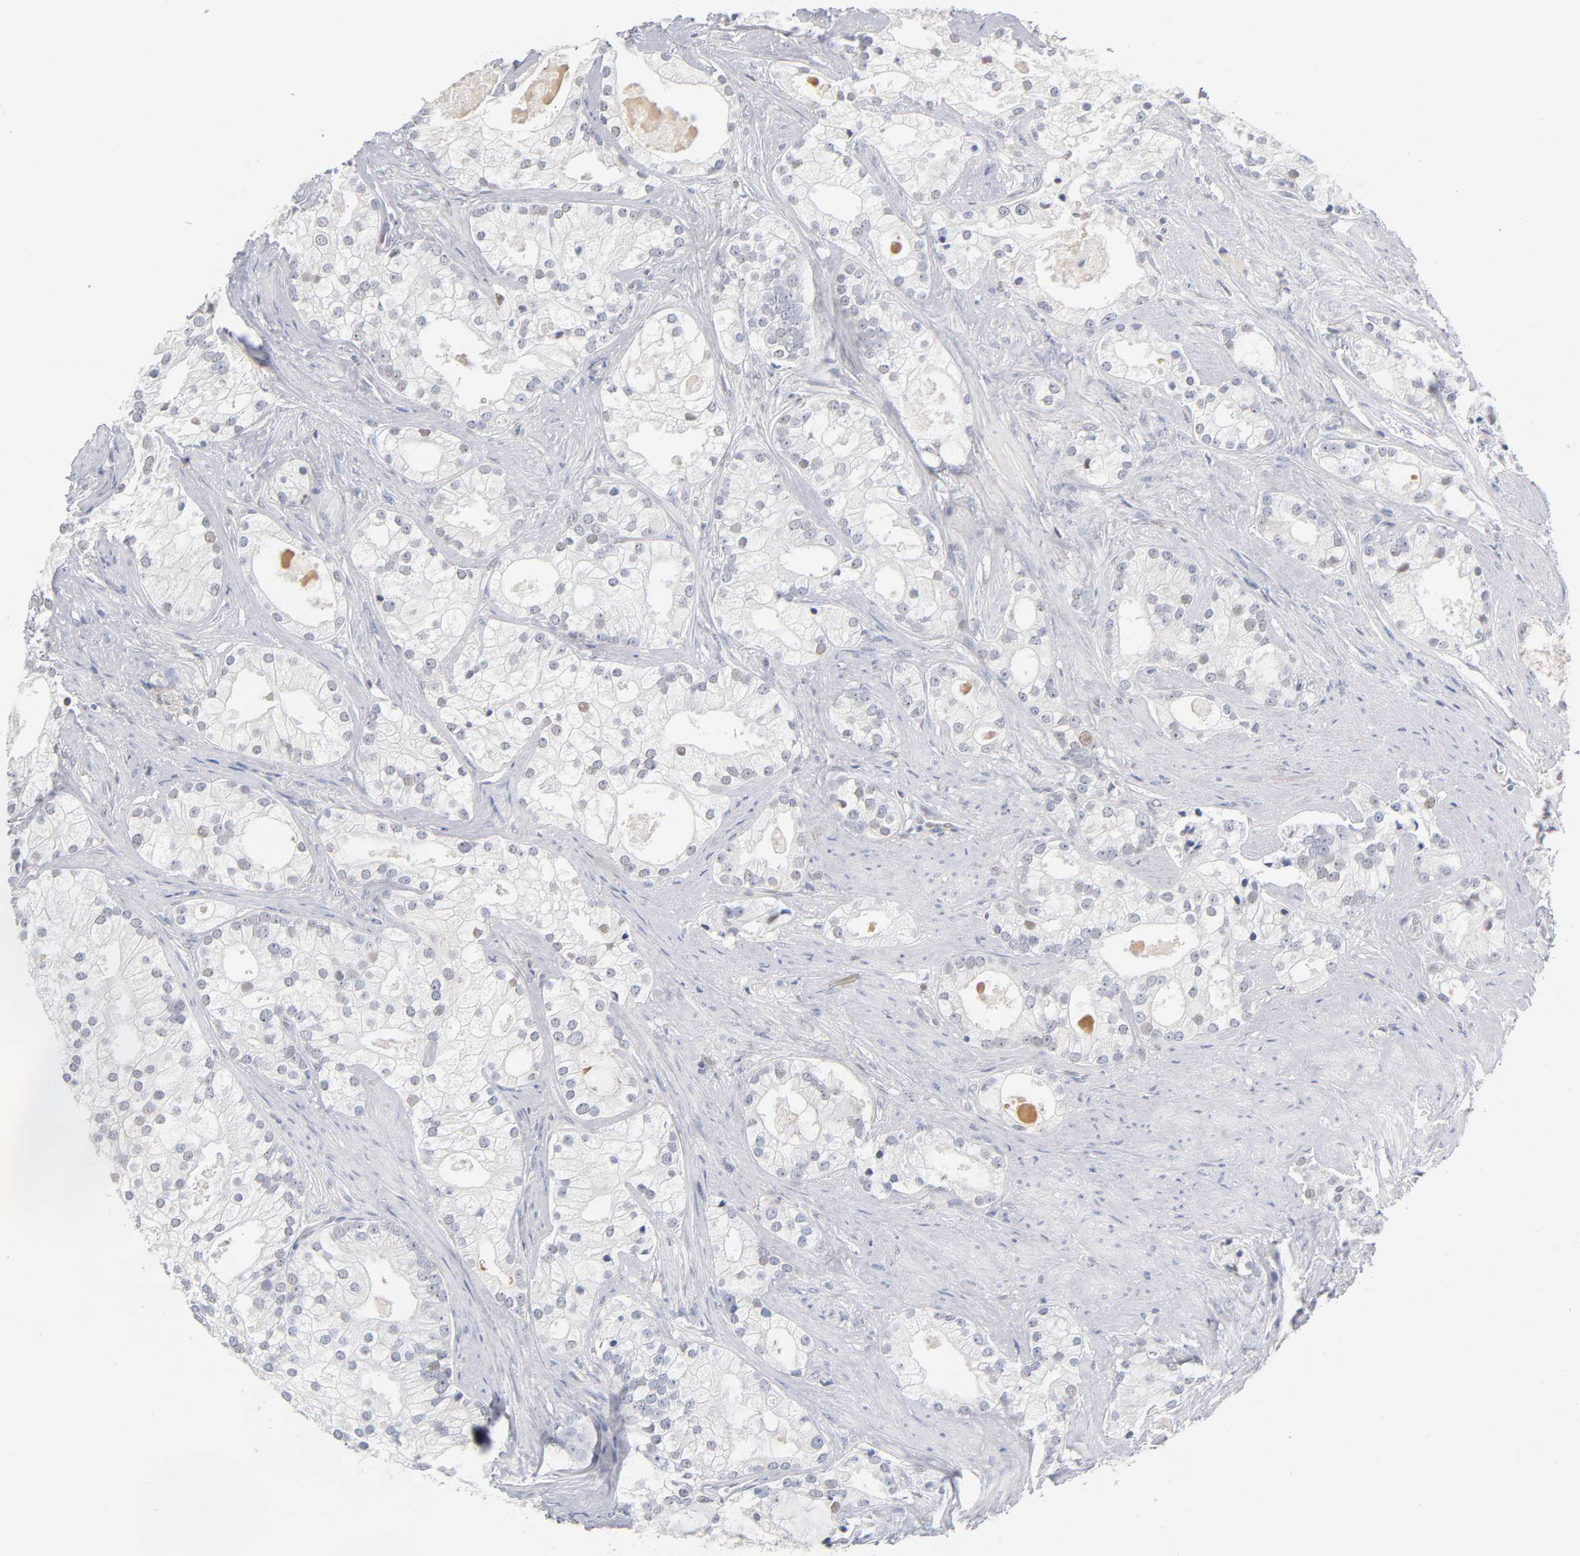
{"staining": {"intensity": "negative", "quantity": "none", "location": "none"}, "tissue": "prostate cancer", "cell_type": "Tumor cells", "image_type": "cancer", "snomed": [{"axis": "morphology", "description": "Adenocarcinoma, Low grade"}, {"axis": "topography", "description": "Prostate"}], "caption": "IHC of human prostate cancer (adenocarcinoma (low-grade)) demonstrates no staining in tumor cells.", "gene": "NFATC1", "patient": {"sex": "male", "age": 58}}